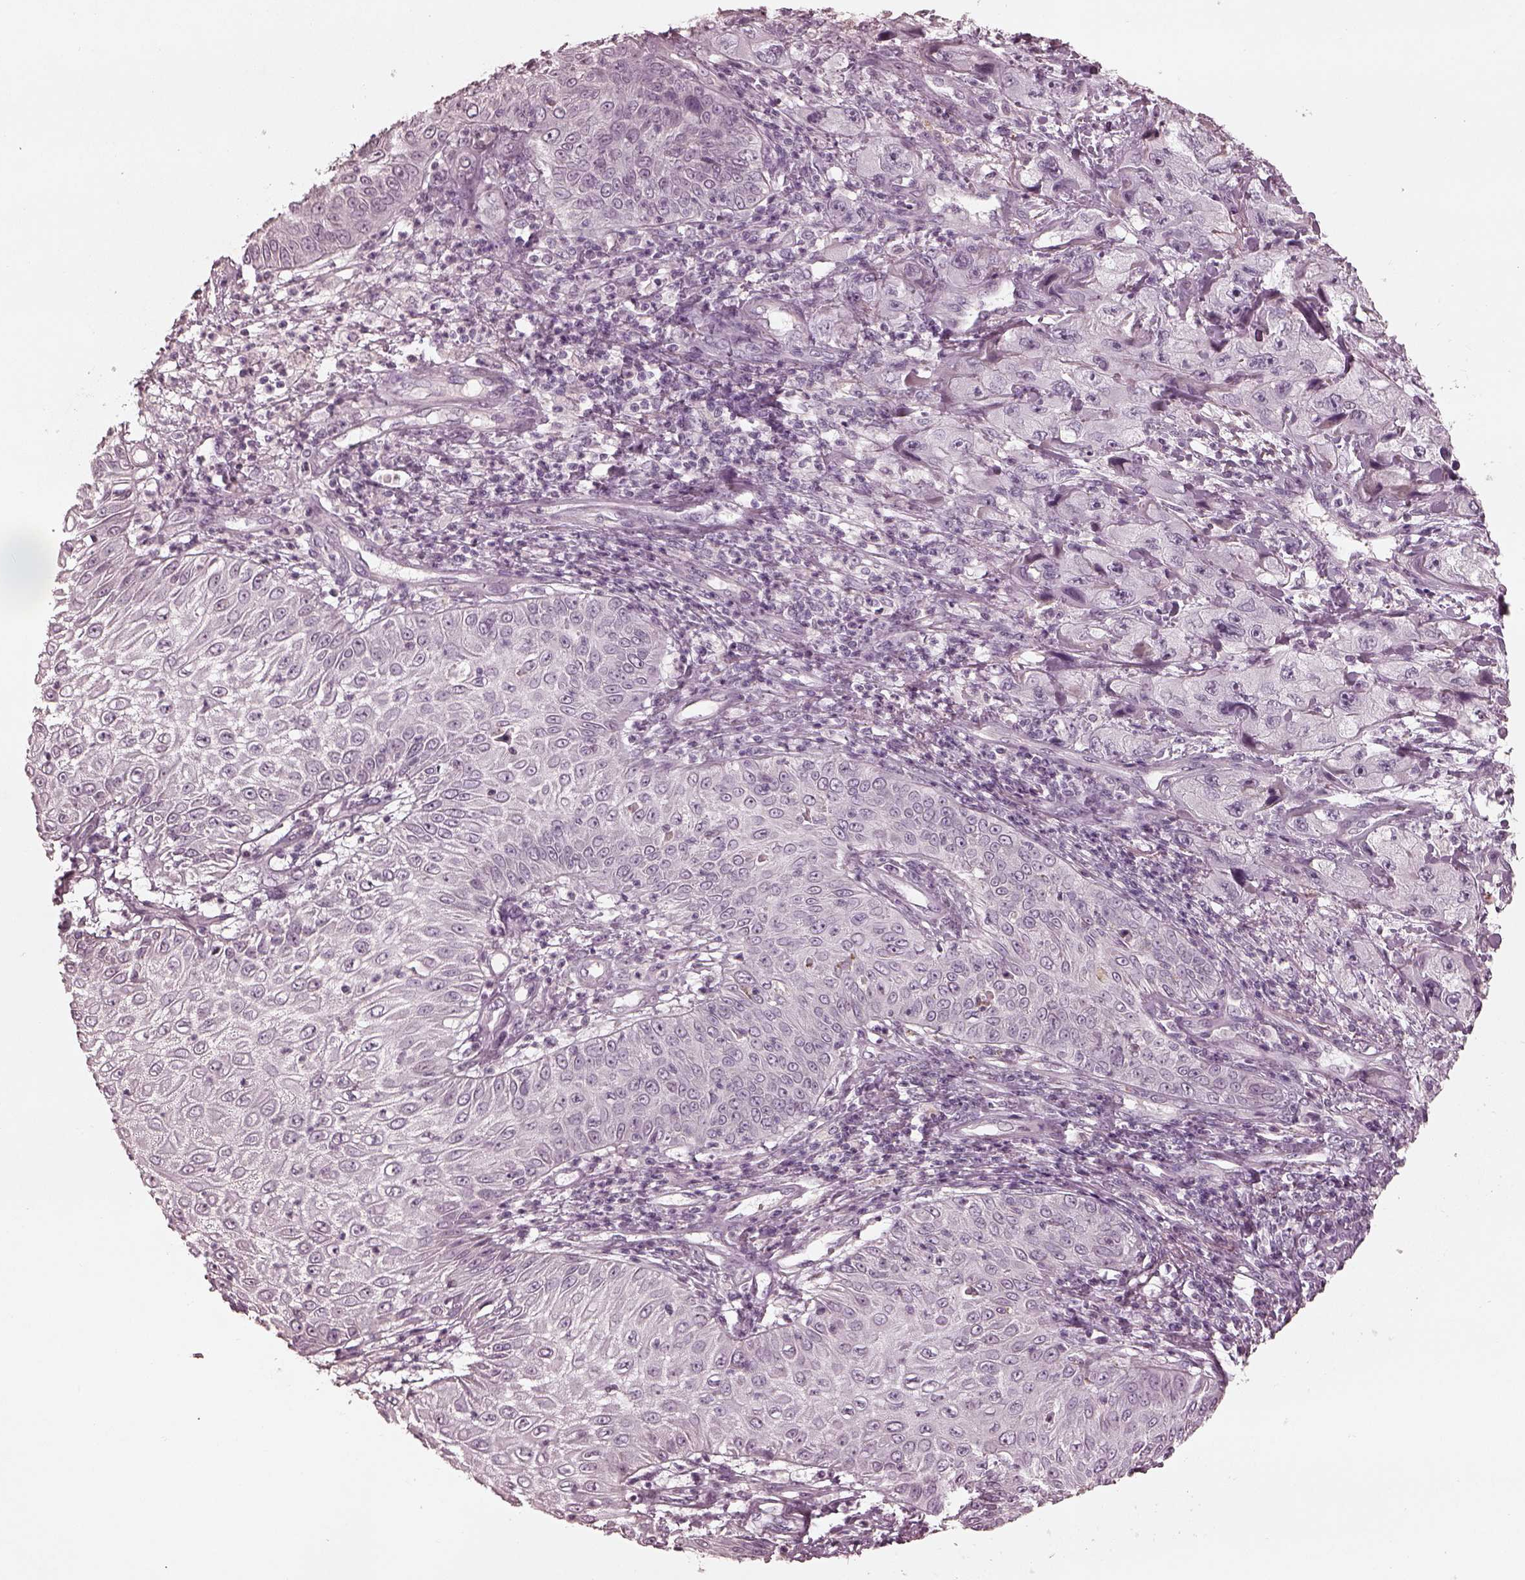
{"staining": {"intensity": "negative", "quantity": "none", "location": "none"}, "tissue": "skin cancer", "cell_type": "Tumor cells", "image_type": "cancer", "snomed": [{"axis": "morphology", "description": "Squamous cell carcinoma, NOS"}, {"axis": "topography", "description": "Skin"}, {"axis": "topography", "description": "Subcutis"}], "caption": "IHC image of skin squamous cell carcinoma stained for a protein (brown), which displays no expression in tumor cells.", "gene": "ADRB3", "patient": {"sex": "male", "age": 73}}